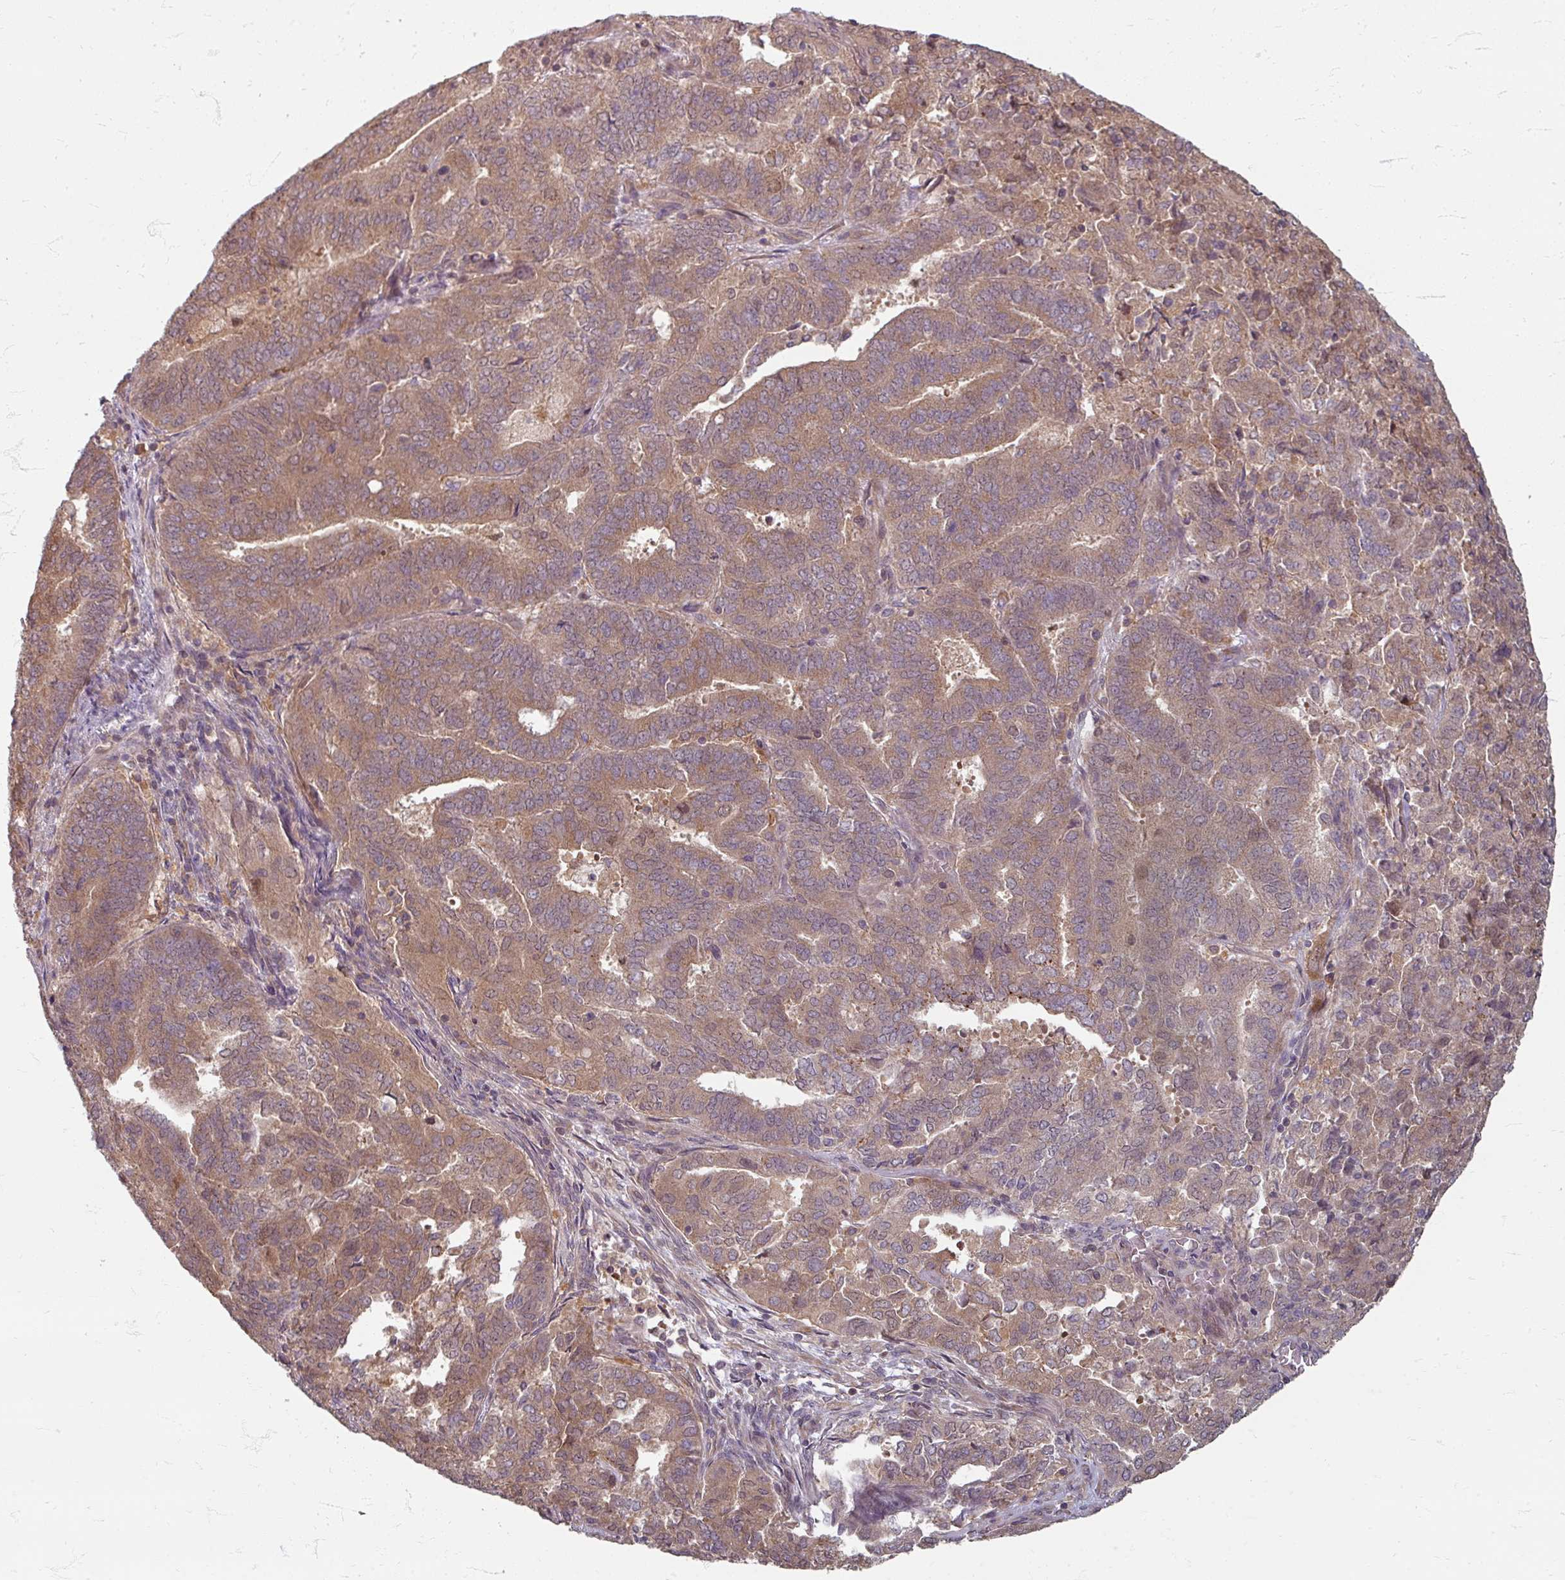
{"staining": {"intensity": "moderate", "quantity": ">75%", "location": "cytoplasmic/membranous"}, "tissue": "endometrial cancer", "cell_type": "Tumor cells", "image_type": "cancer", "snomed": [{"axis": "morphology", "description": "Adenocarcinoma, NOS"}, {"axis": "topography", "description": "Endometrium"}], "caption": "This photomicrograph demonstrates immunohistochemistry (IHC) staining of adenocarcinoma (endometrial), with medium moderate cytoplasmic/membranous positivity in about >75% of tumor cells.", "gene": "STAM", "patient": {"sex": "female", "age": 72}}